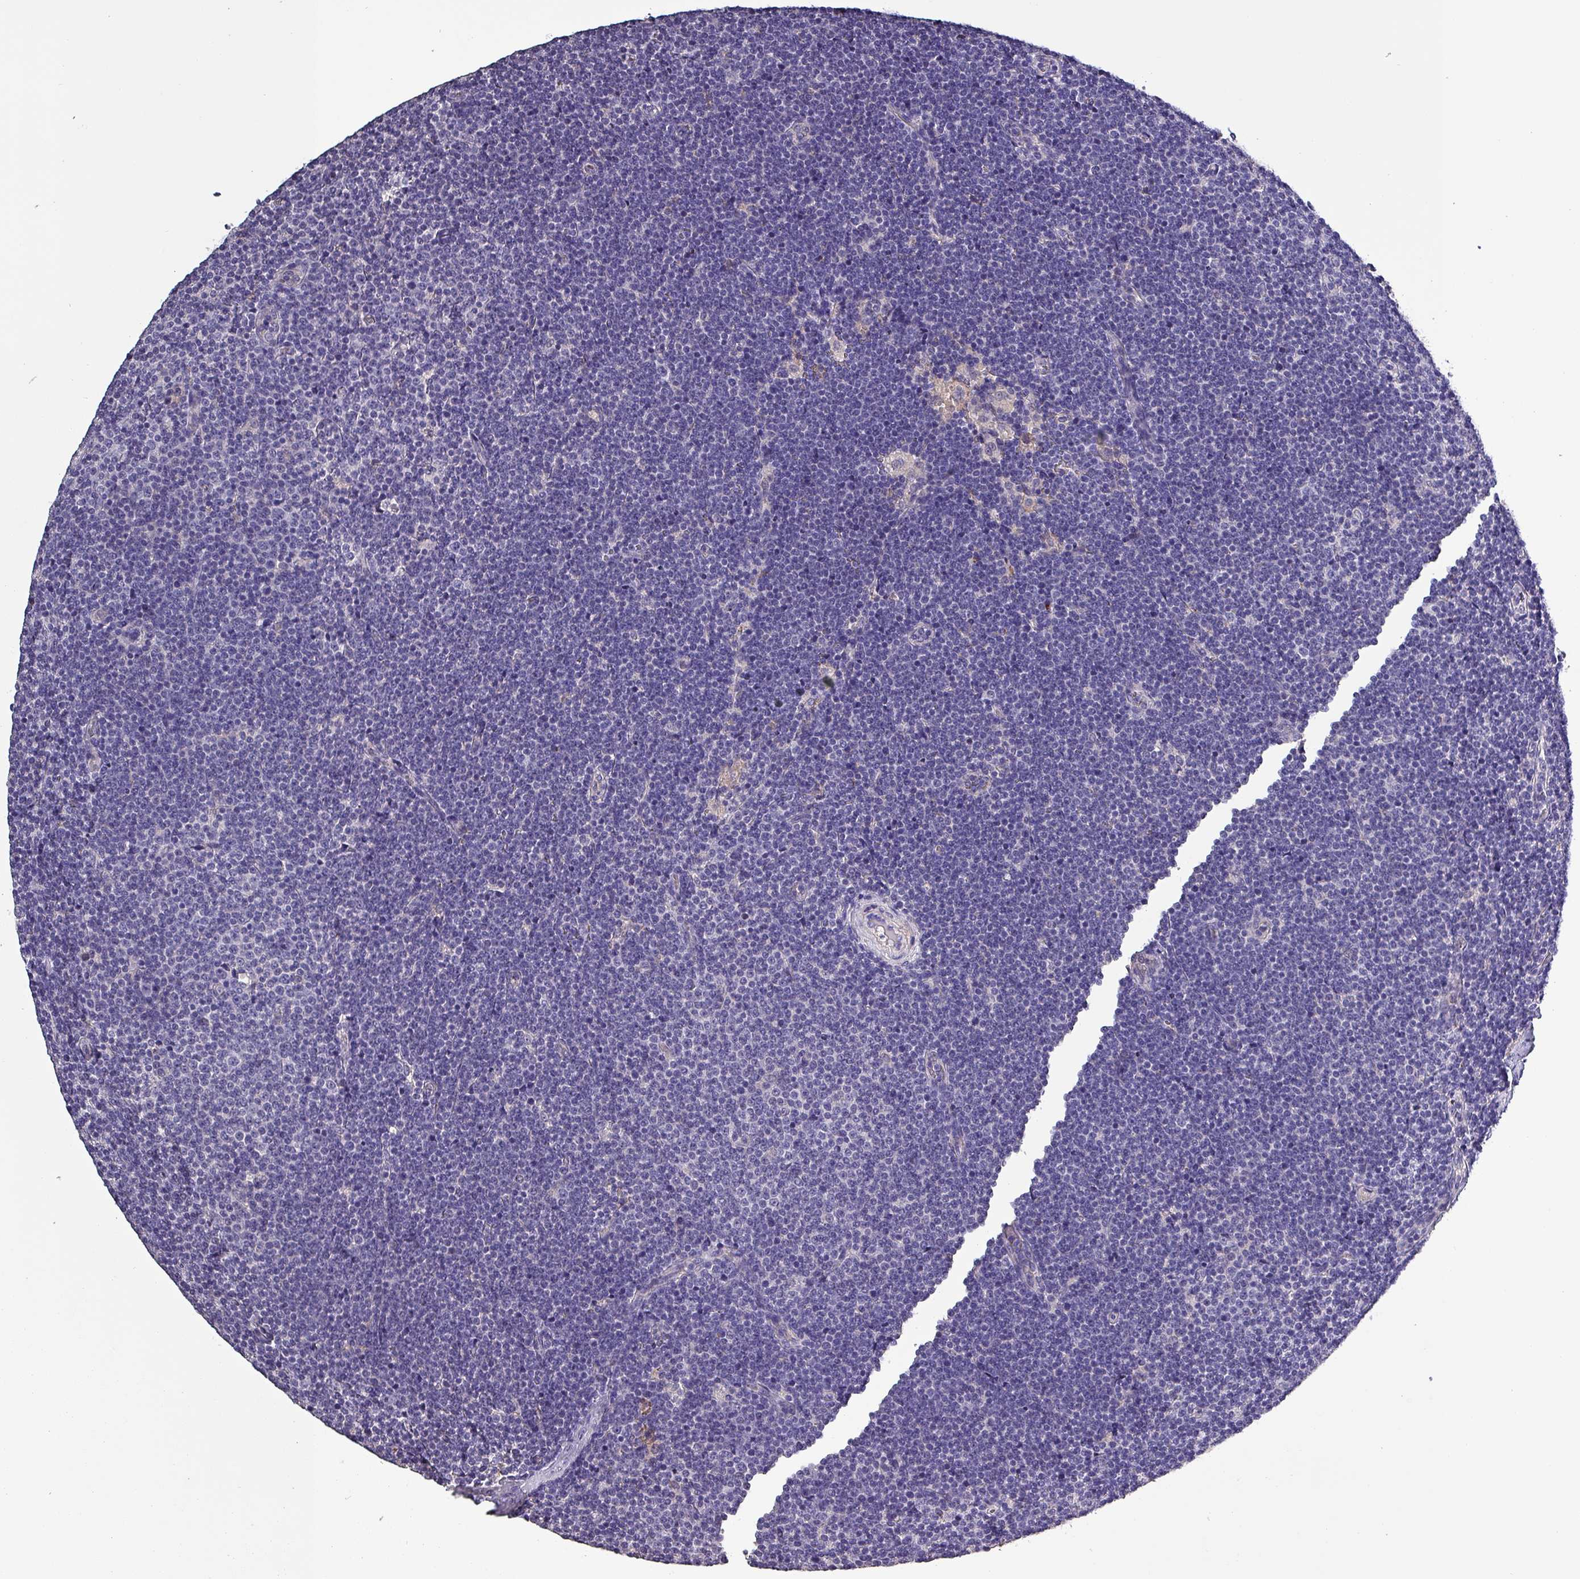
{"staining": {"intensity": "negative", "quantity": "none", "location": "none"}, "tissue": "lymphoma", "cell_type": "Tumor cells", "image_type": "cancer", "snomed": [{"axis": "morphology", "description": "Malignant lymphoma, non-Hodgkin's type, Low grade"}, {"axis": "topography", "description": "Lymph node"}], "caption": "This is an immunohistochemistry image of human lymphoma. There is no expression in tumor cells.", "gene": "HTRA4", "patient": {"sex": "male", "age": 48}}